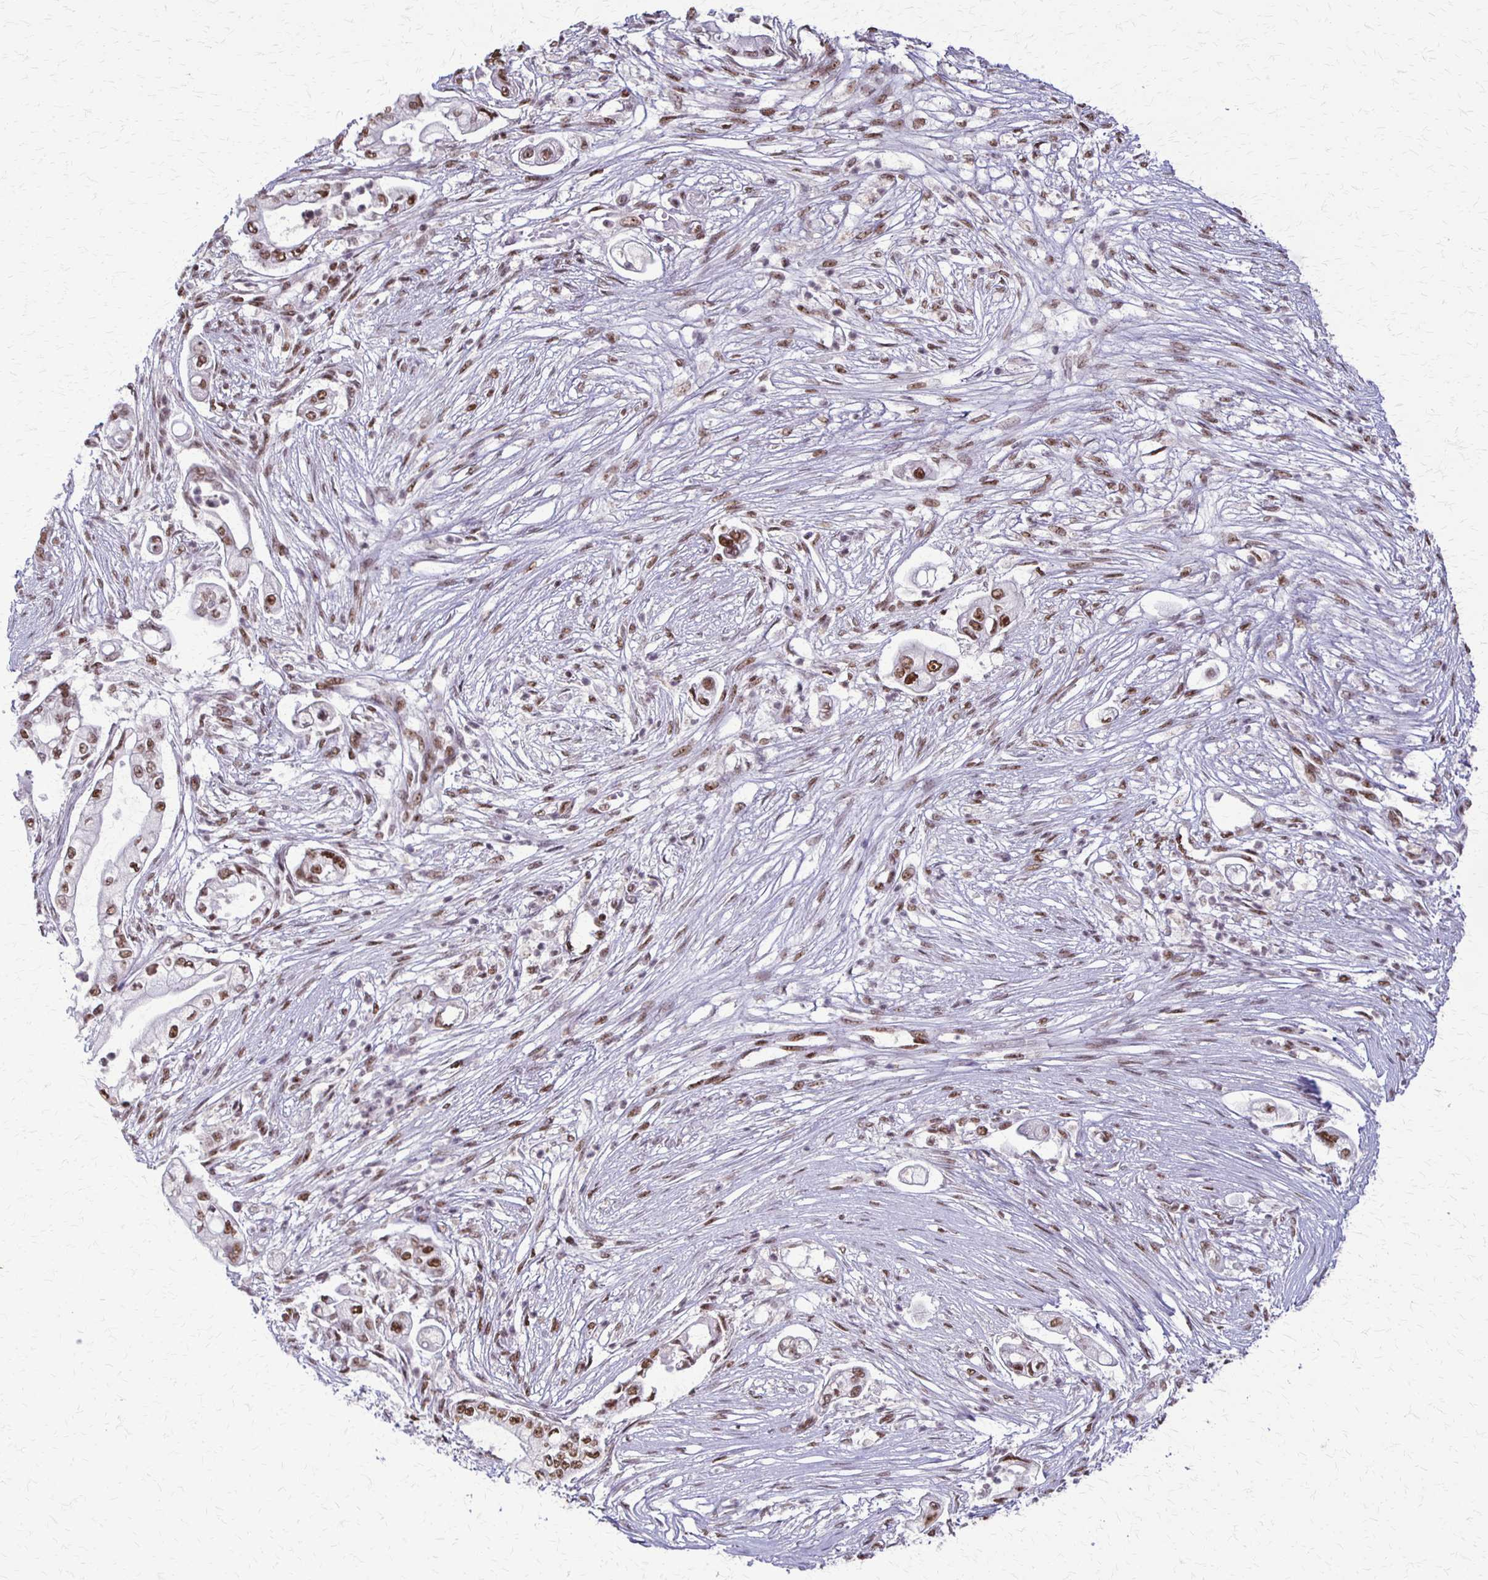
{"staining": {"intensity": "strong", "quantity": ">75%", "location": "nuclear"}, "tissue": "pancreatic cancer", "cell_type": "Tumor cells", "image_type": "cancer", "snomed": [{"axis": "morphology", "description": "Adenocarcinoma, NOS"}, {"axis": "topography", "description": "Pancreas"}], "caption": "Pancreatic cancer (adenocarcinoma) stained for a protein (brown) shows strong nuclear positive positivity in approximately >75% of tumor cells.", "gene": "XRCC6", "patient": {"sex": "female", "age": 69}}